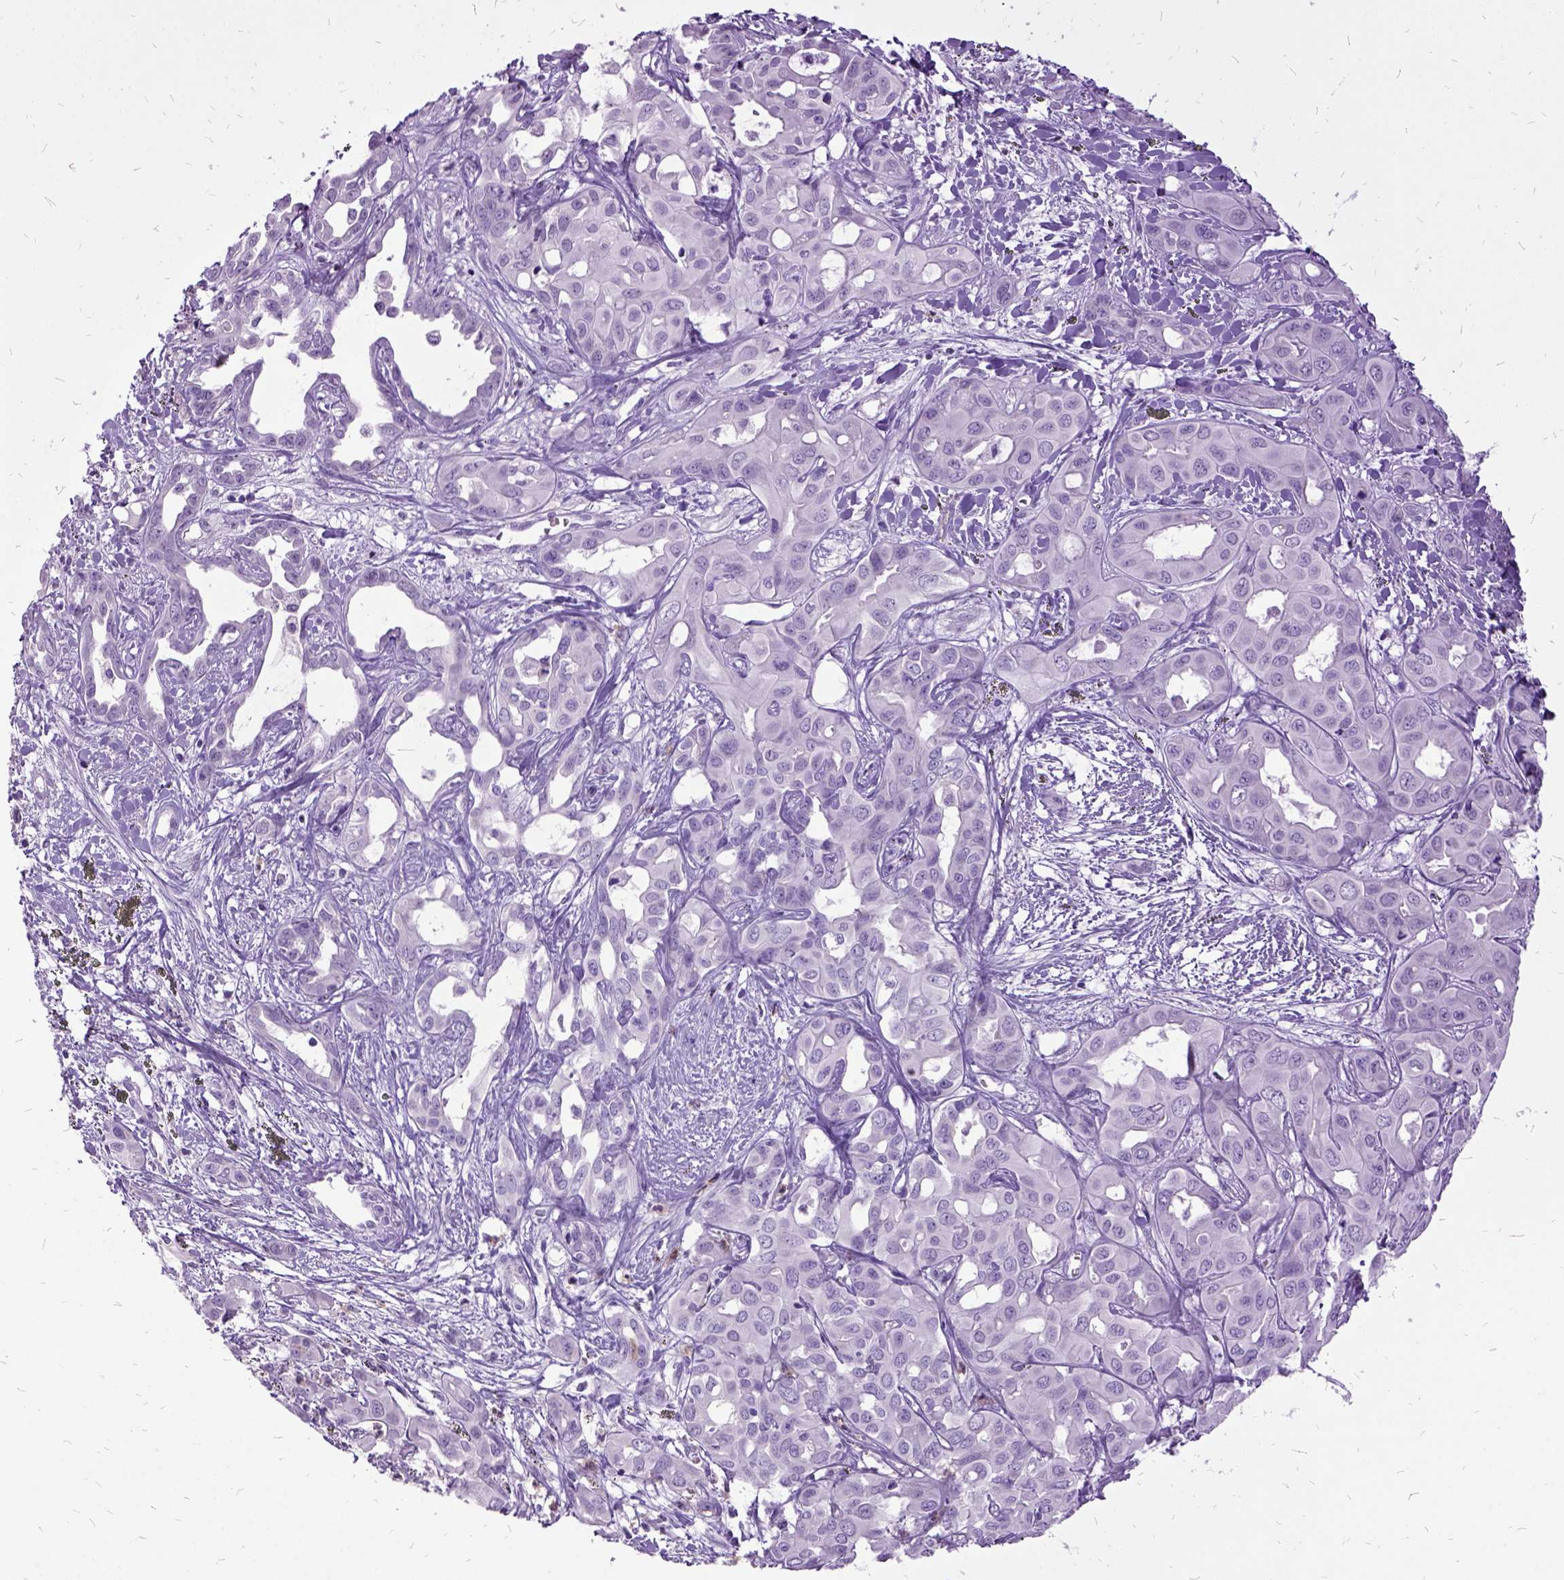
{"staining": {"intensity": "negative", "quantity": "none", "location": "none"}, "tissue": "liver cancer", "cell_type": "Tumor cells", "image_type": "cancer", "snomed": [{"axis": "morphology", "description": "Cholangiocarcinoma"}, {"axis": "topography", "description": "Liver"}], "caption": "Tumor cells show no significant staining in cholangiocarcinoma (liver).", "gene": "MME", "patient": {"sex": "female", "age": 60}}